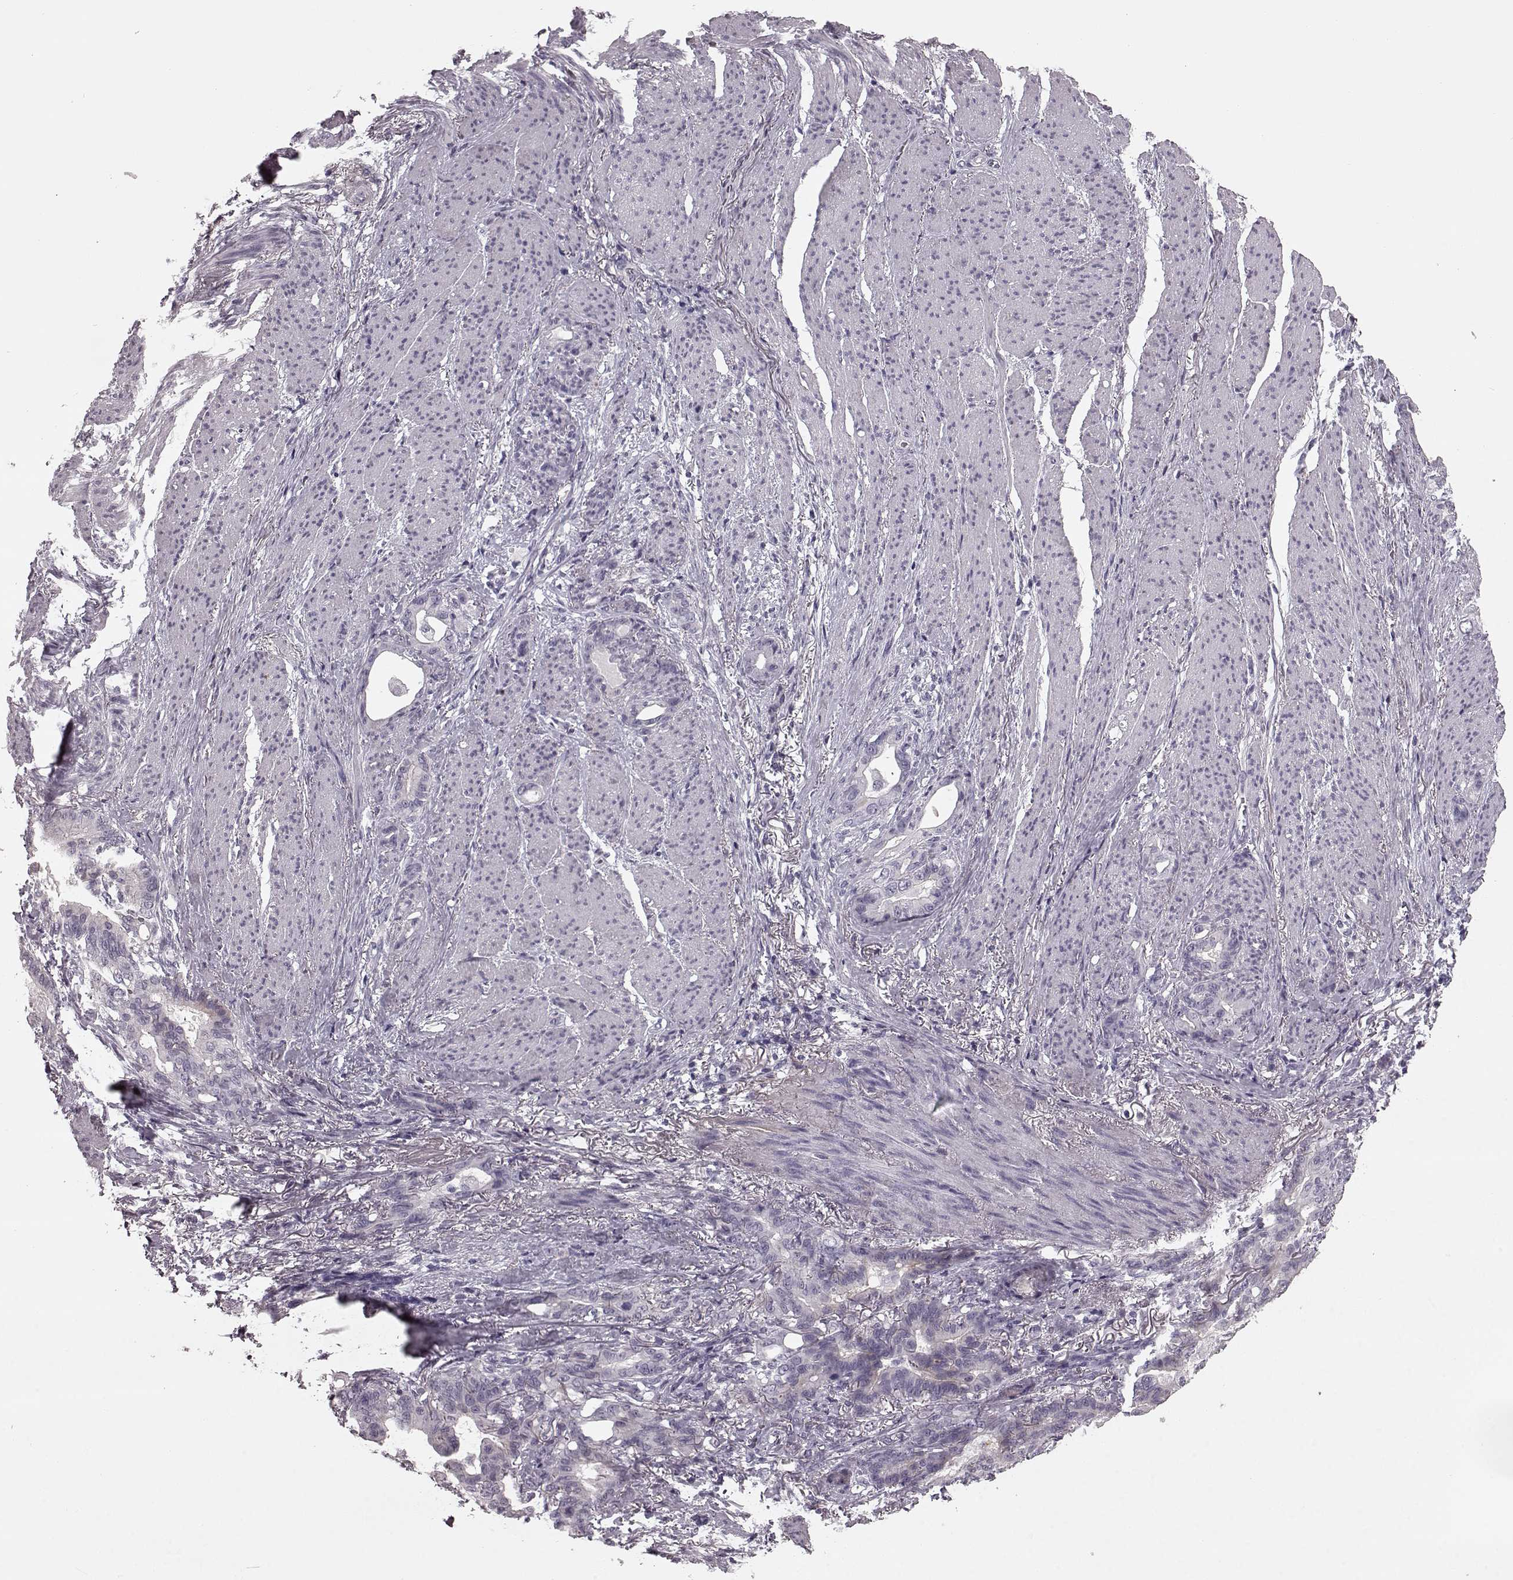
{"staining": {"intensity": "negative", "quantity": "none", "location": "none"}, "tissue": "stomach cancer", "cell_type": "Tumor cells", "image_type": "cancer", "snomed": [{"axis": "morphology", "description": "Normal tissue, NOS"}, {"axis": "morphology", "description": "Adenocarcinoma, NOS"}, {"axis": "topography", "description": "Esophagus"}, {"axis": "topography", "description": "Stomach, upper"}], "caption": "Immunohistochemical staining of human stomach adenocarcinoma reveals no significant expression in tumor cells.", "gene": "CST7", "patient": {"sex": "male", "age": 62}}